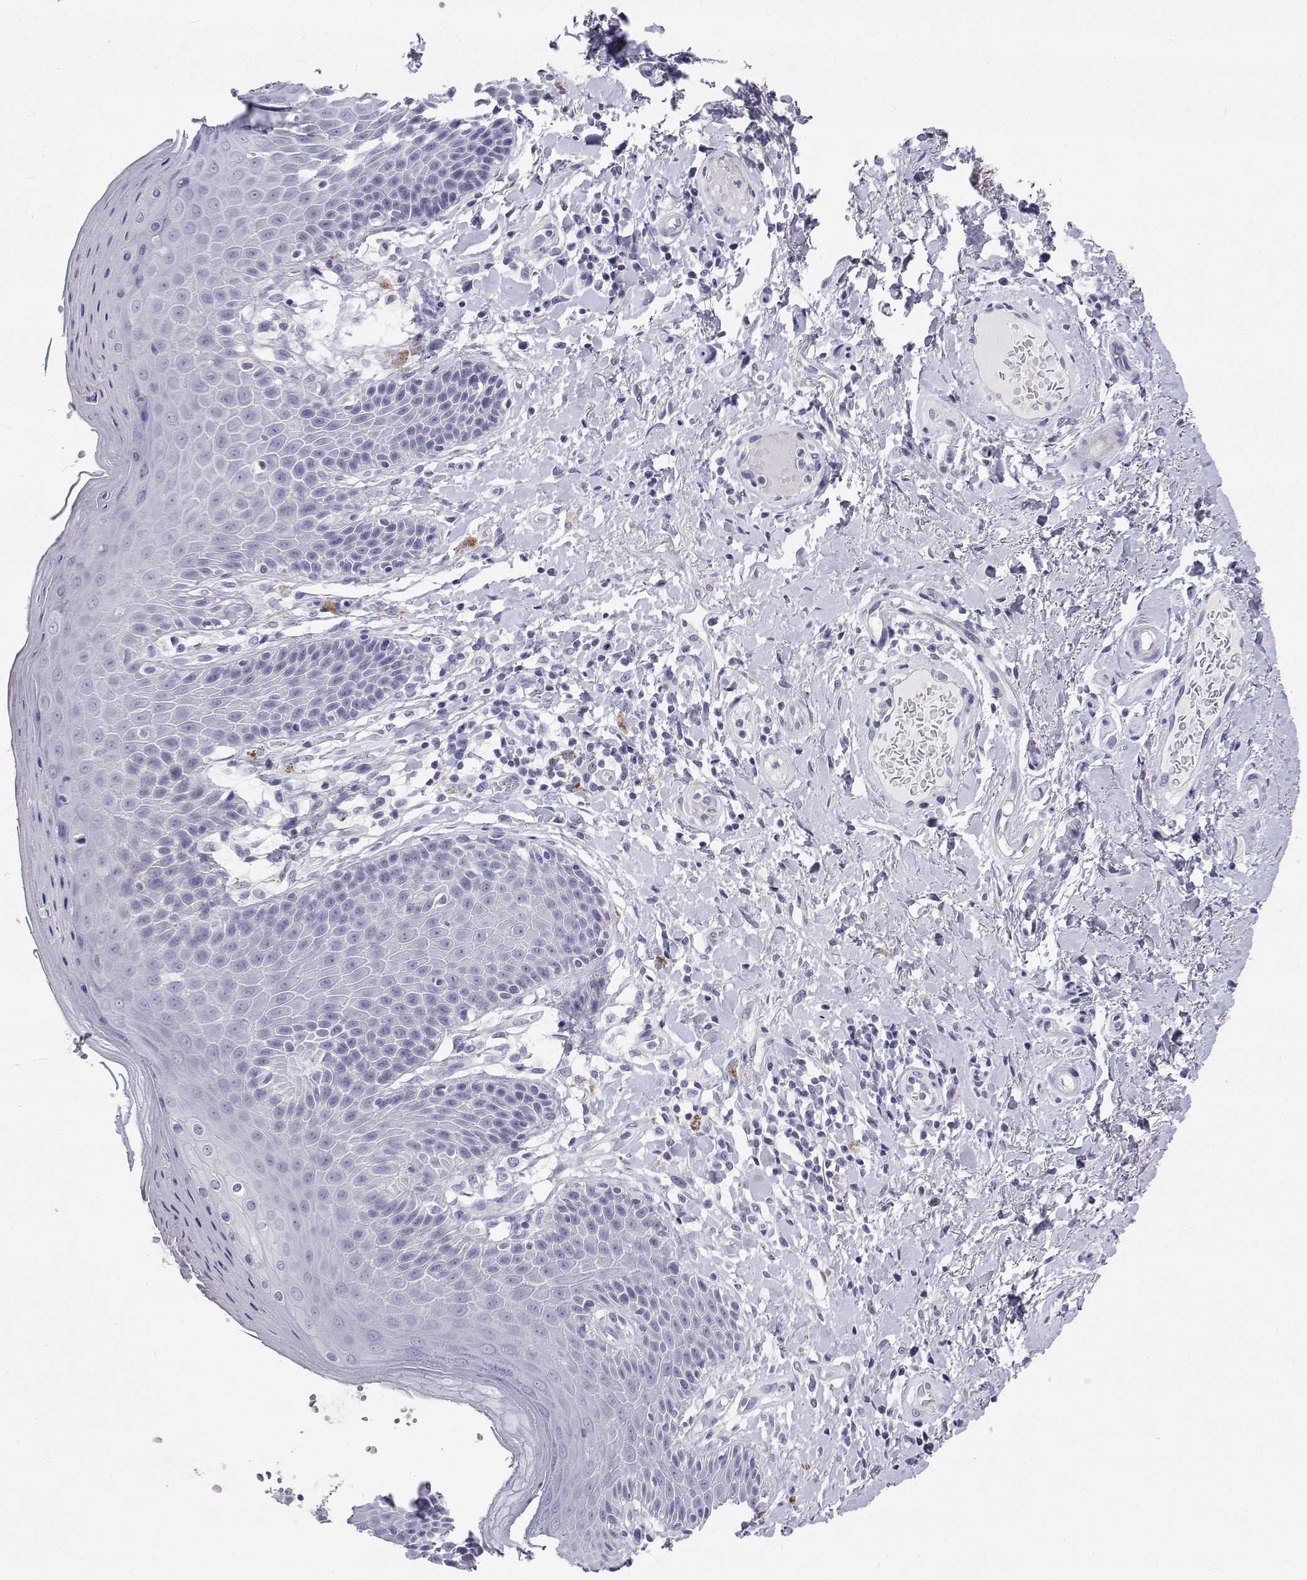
{"staining": {"intensity": "negative", "quantity": "none", "location": "none"}, "tissue": "skin", "cell_type": "Epidermal cells", "image_type": "normal", "snomed": [{"axis": "morphology", "description": "Normal tissue, NOS"}, {"axis": "topography", "description": "Anal"}, {"axis": "topography", "description": "Peripheral nerve tissue"}], "caption": "High power microscopy image of an IHC micrograph of normal skin, revealing no significant expression in epidermal cells. (Stains: DAB (3,3'-diaminobenzidine) immunohistochemistry with hematoxylin counter stain, Microscopy: brightfield microscopy at high magnification).", "gene": "NCR2", "patient": {"sex": "male", "age": 51}}